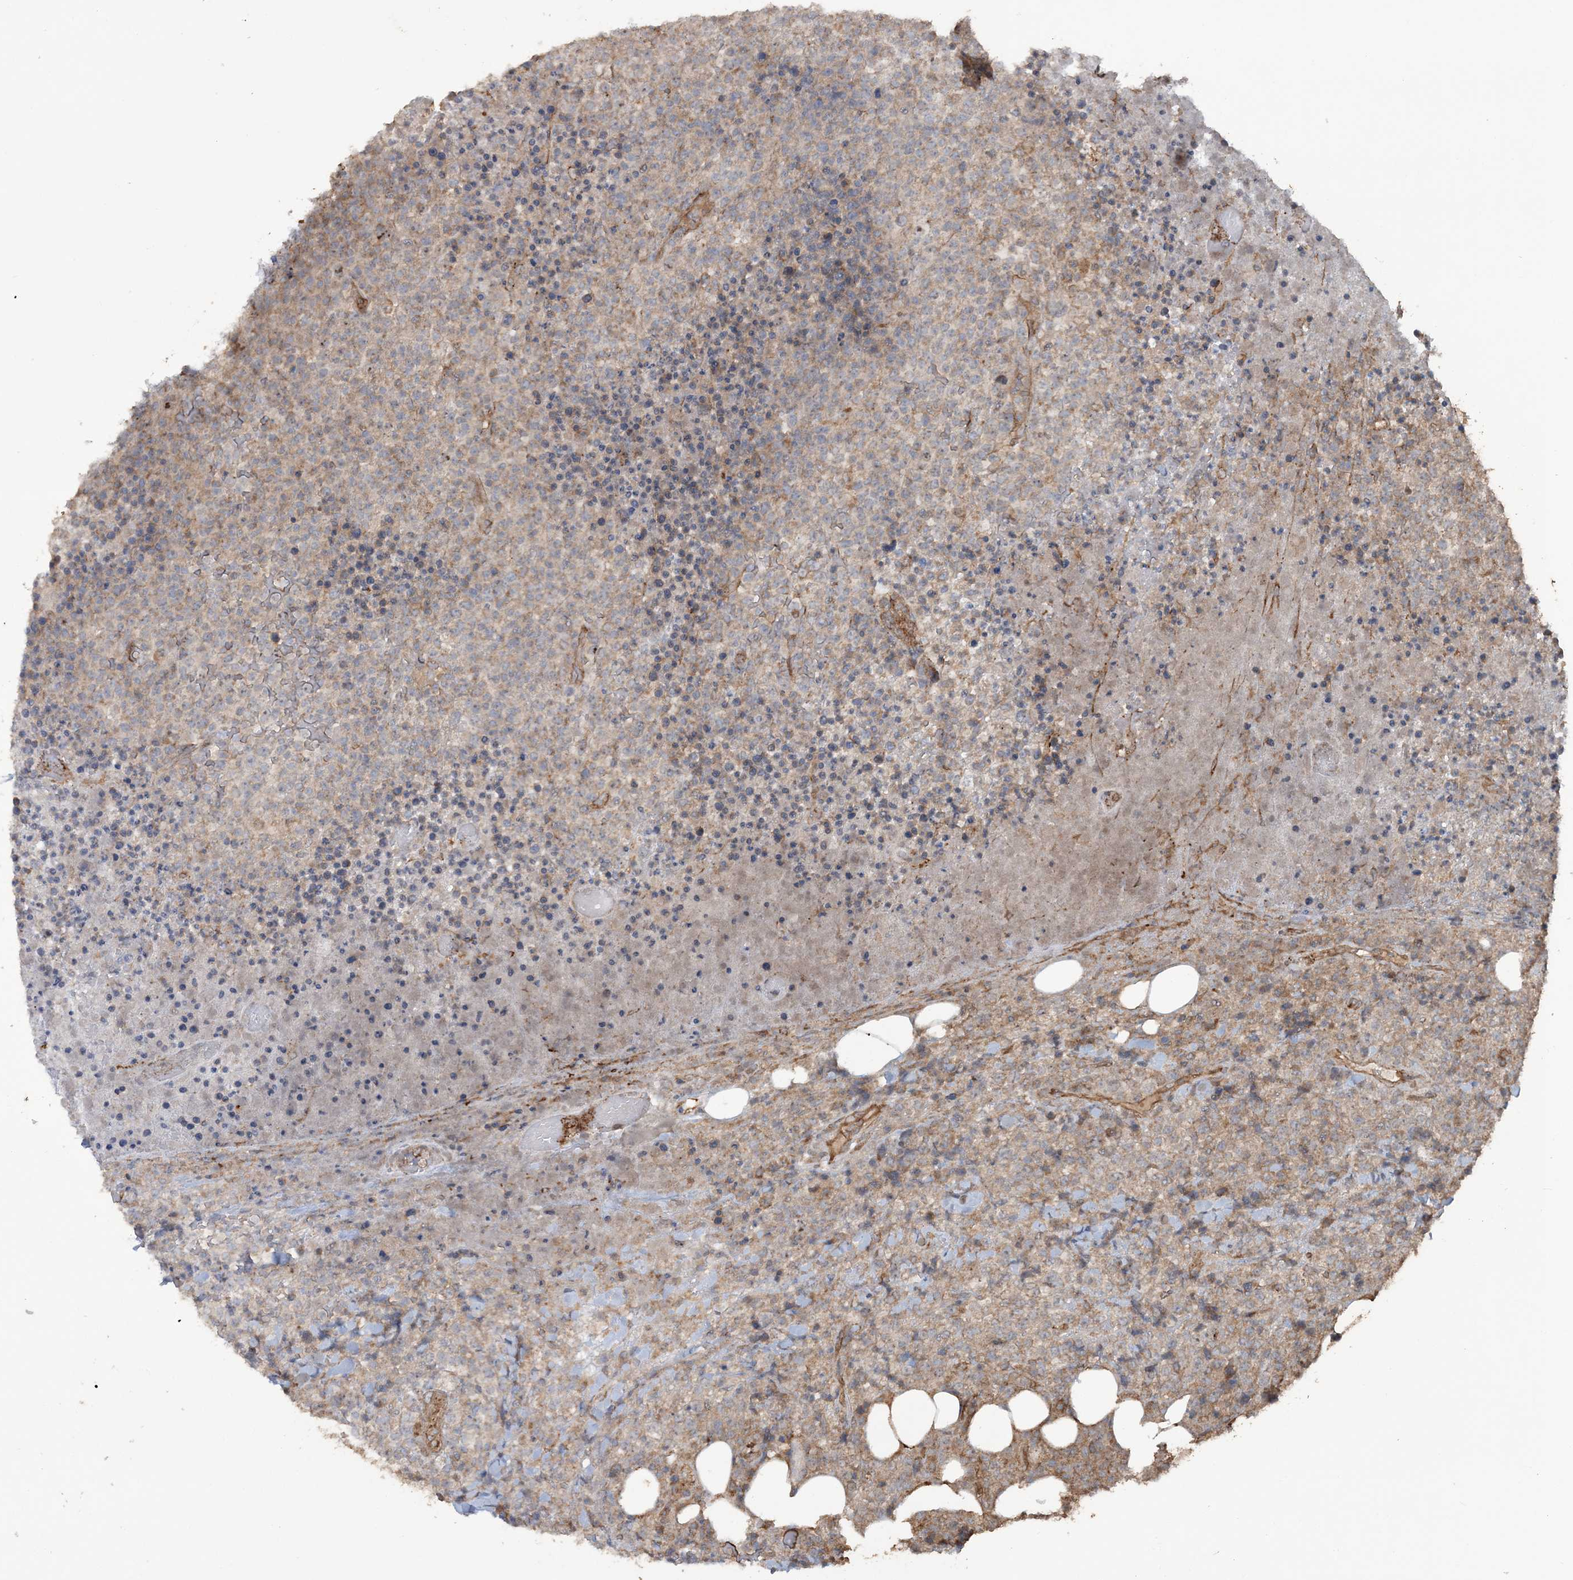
{"staining": {"intensity": "weak", "quantity": "25%-75%", "location": "cytoplasmic/membranous"}, "tissue": "lymphoma", "cell_type": "Tumor cells", "image_type": "cancer", "snomed": [{"axis": "morphology", "description": "Malignant lymphoma, non-Hodgkin's type, High grade"}, {"axis": "topography", "description": "Lymph node"}], "caption": "Lymphoma stained for a protein (brown) displays weak cytoplasmic/membranous positive positivity in approximately 25%-75% of tumor cells.", "gene": "TTC7A", "patient": {"sex": "male", "age": 13}}